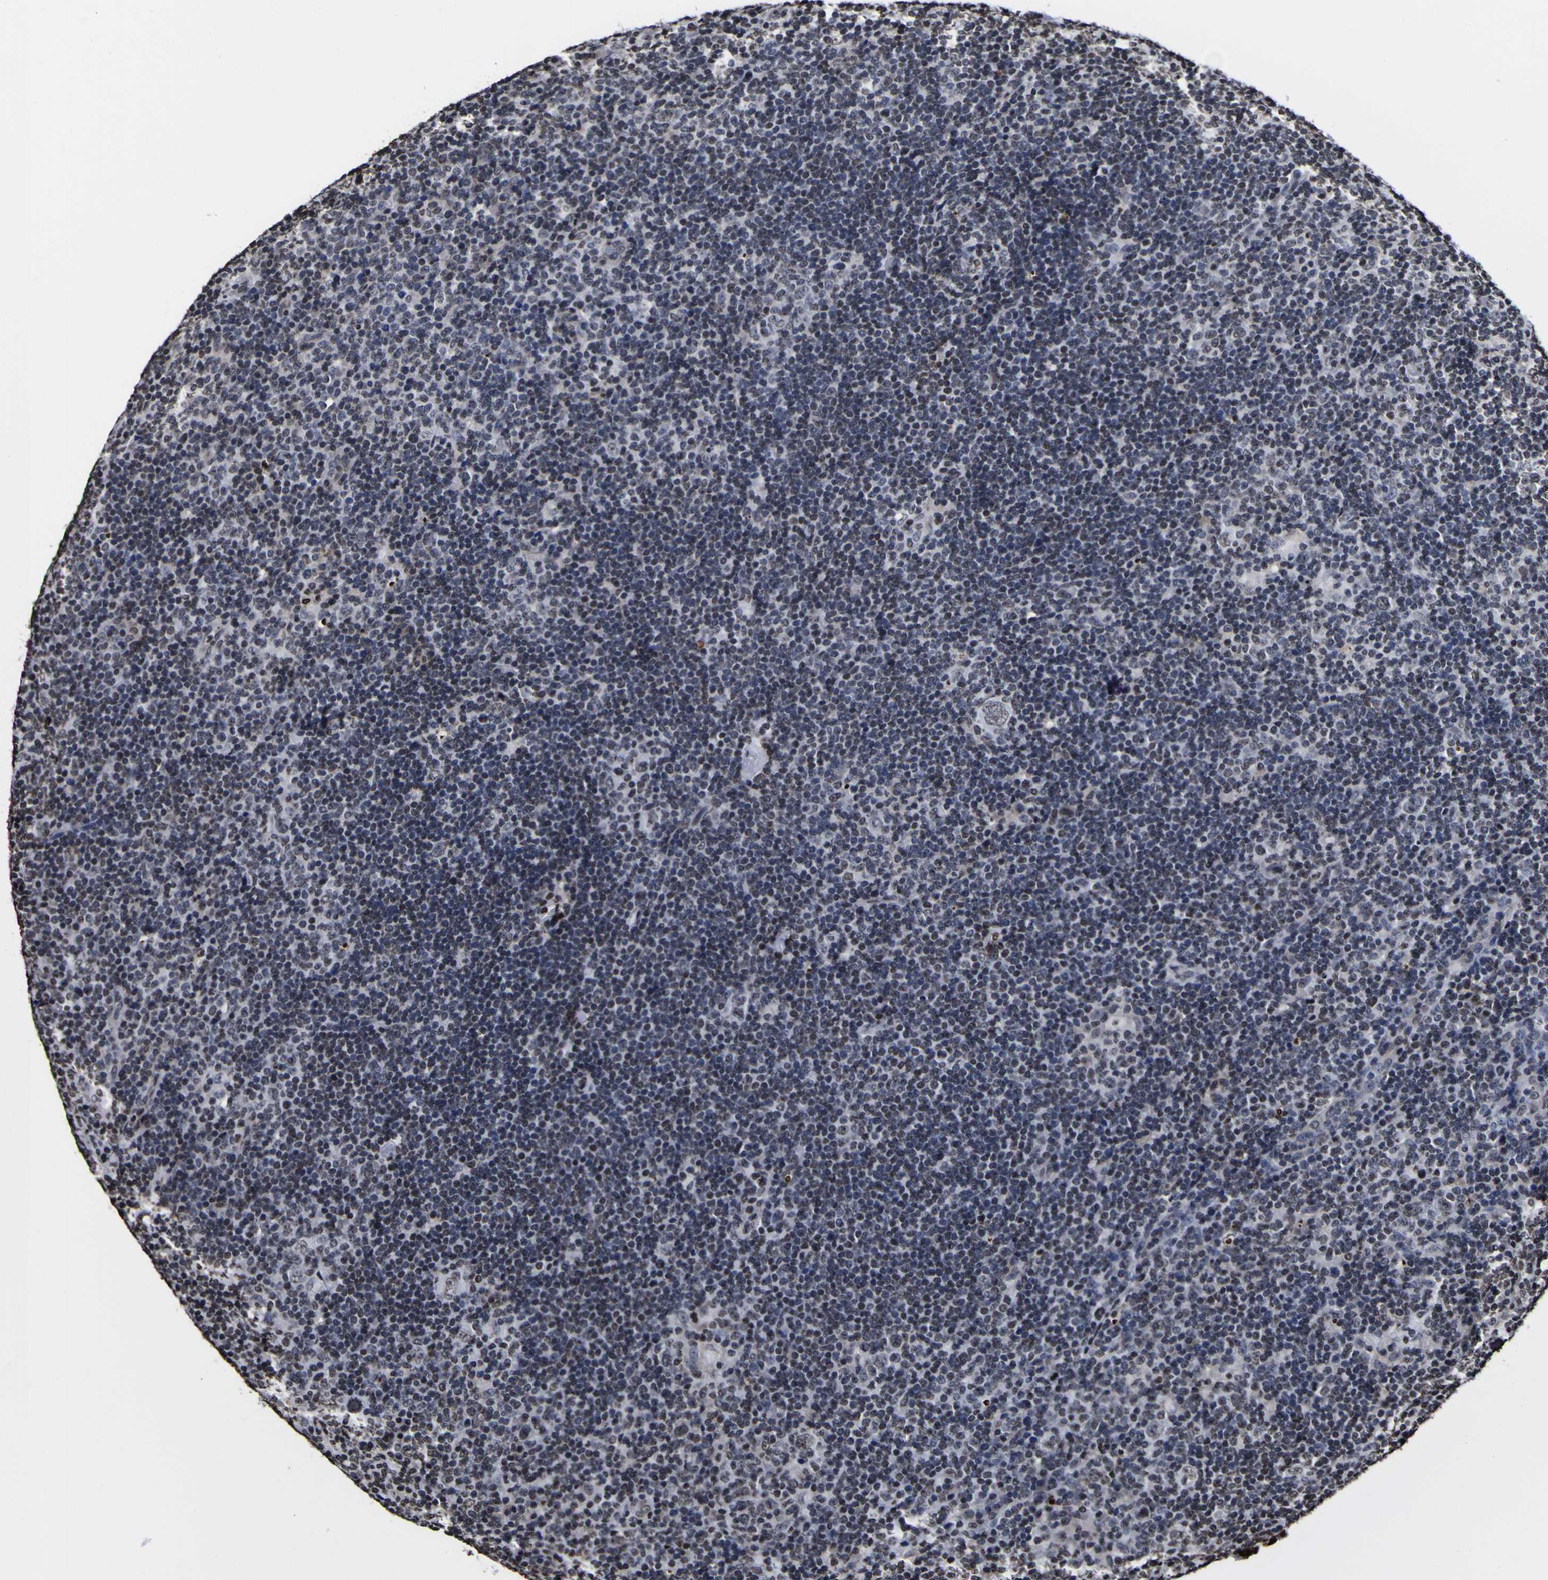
{"staining": {"intensity": "moderate", "quantity": ">75%", "location": "nuclear"}, "tissue": "lymphoma", "cell_type": "Tumor cells", "image_type": "cancer", "snomed": [{"axis": "morphology", "description": "Hodgkin's disease, NOS"}, {"axis": "topography", "description": "Lymph node"}], "caption": "The photomicrograph shows staining of Hodgkin's disease, revealing moderate nuclear protein staining (brown color) within tumor cells. The protein of interest is stained brown, and the nuclei are stained in blue (DAB (3,3'-diaminobenzidine) IHC with brightfield microscopy, high magnification).", "gene": "PIAS1", "patient": {"sex": "female", "age": 57}}